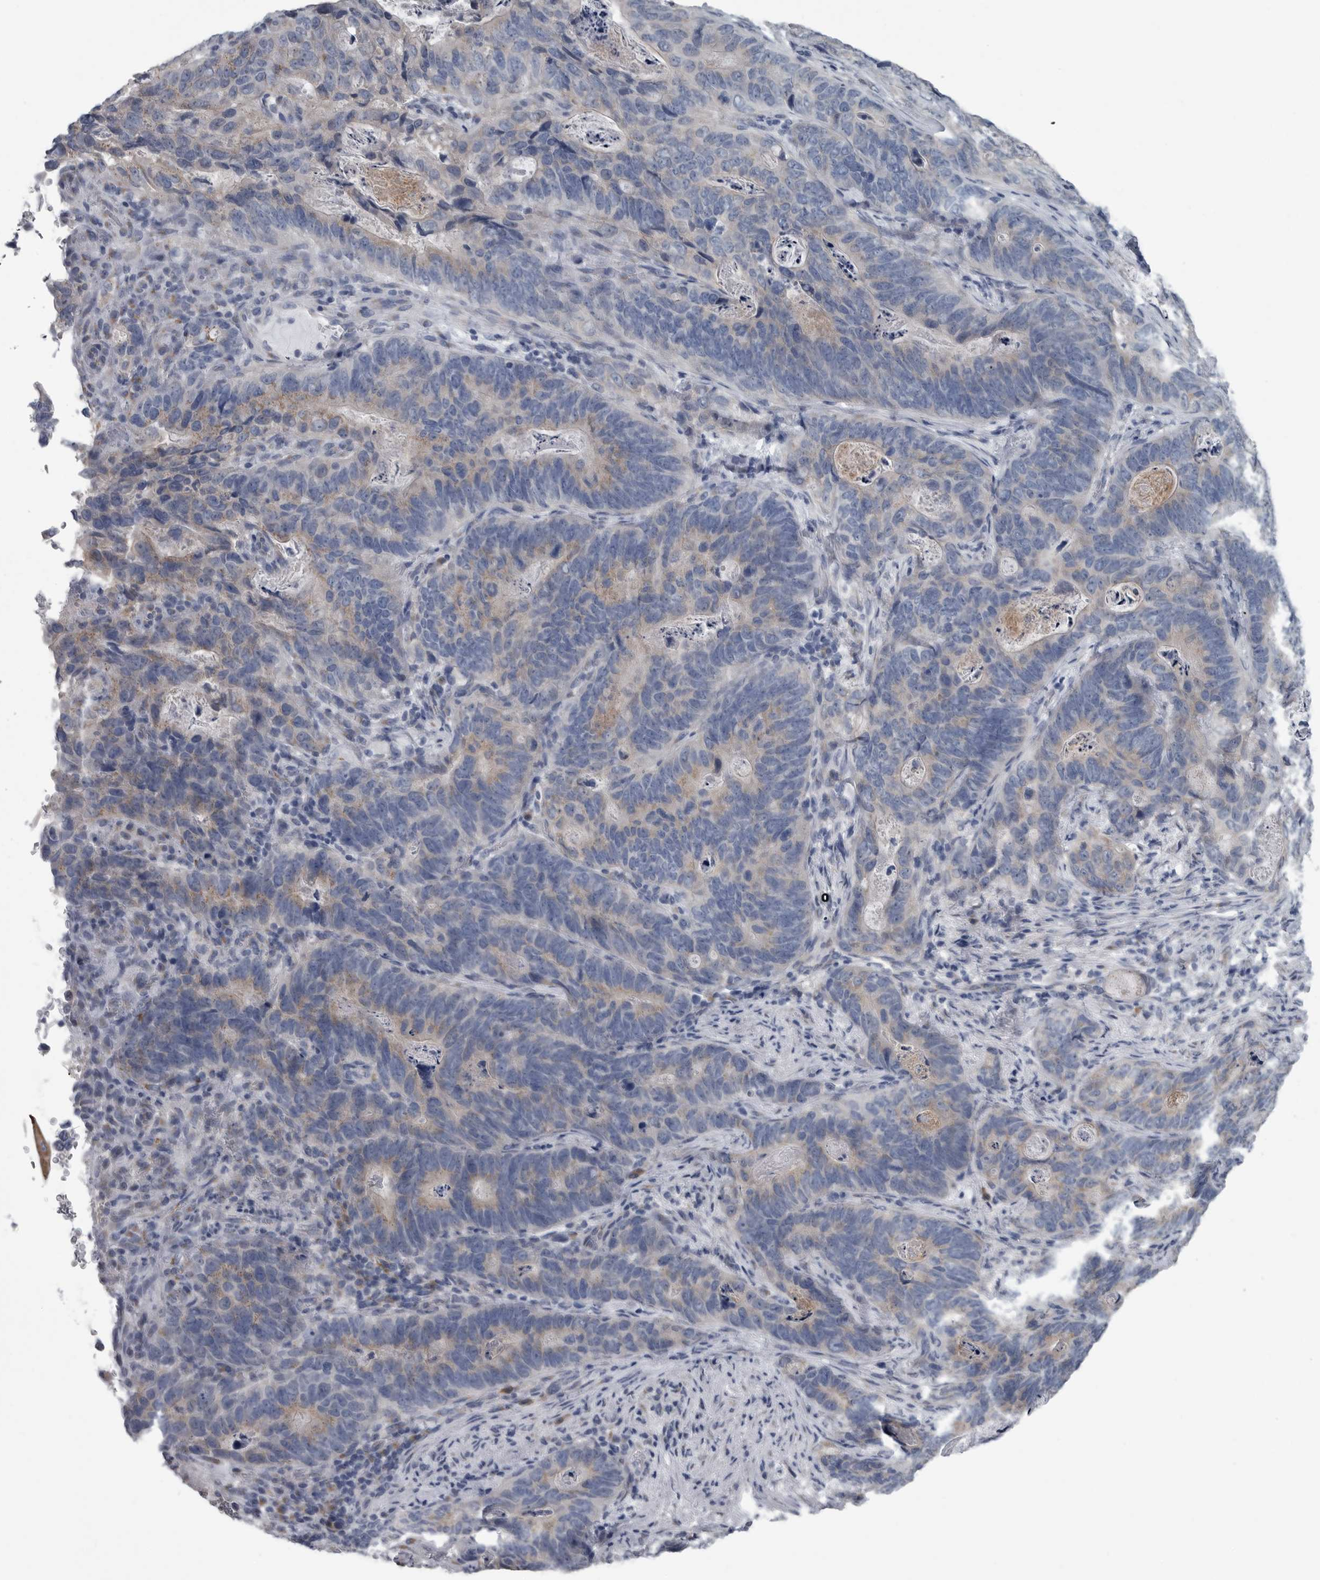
{"staining": {"intensity": "weak", "quantity": "25%-75%", "location": "cytoplasmic/membranous"}, "tissue": "stomach cancer", "cell_type": "Tumor cells", "image_type": "cancer", "snomed": [{"axis": "morphology", "description": "Normal tissue, NOS"}, {"axis": "morphology", "description": "Adenocarcinoma, NOS"}, {"axis": "topography", "description": "Stomach"}], "caption": "Adenocarcinoma (stomach) was stained to show a protein in brown. There is low levels of weak cytoplasmic/membranous expression in about 25%-75% of tumor cells. (IHC, brightfield microscopy, high magnification).", "gene": "MYOC", "patient": {"sex": "female", "age": 89}}